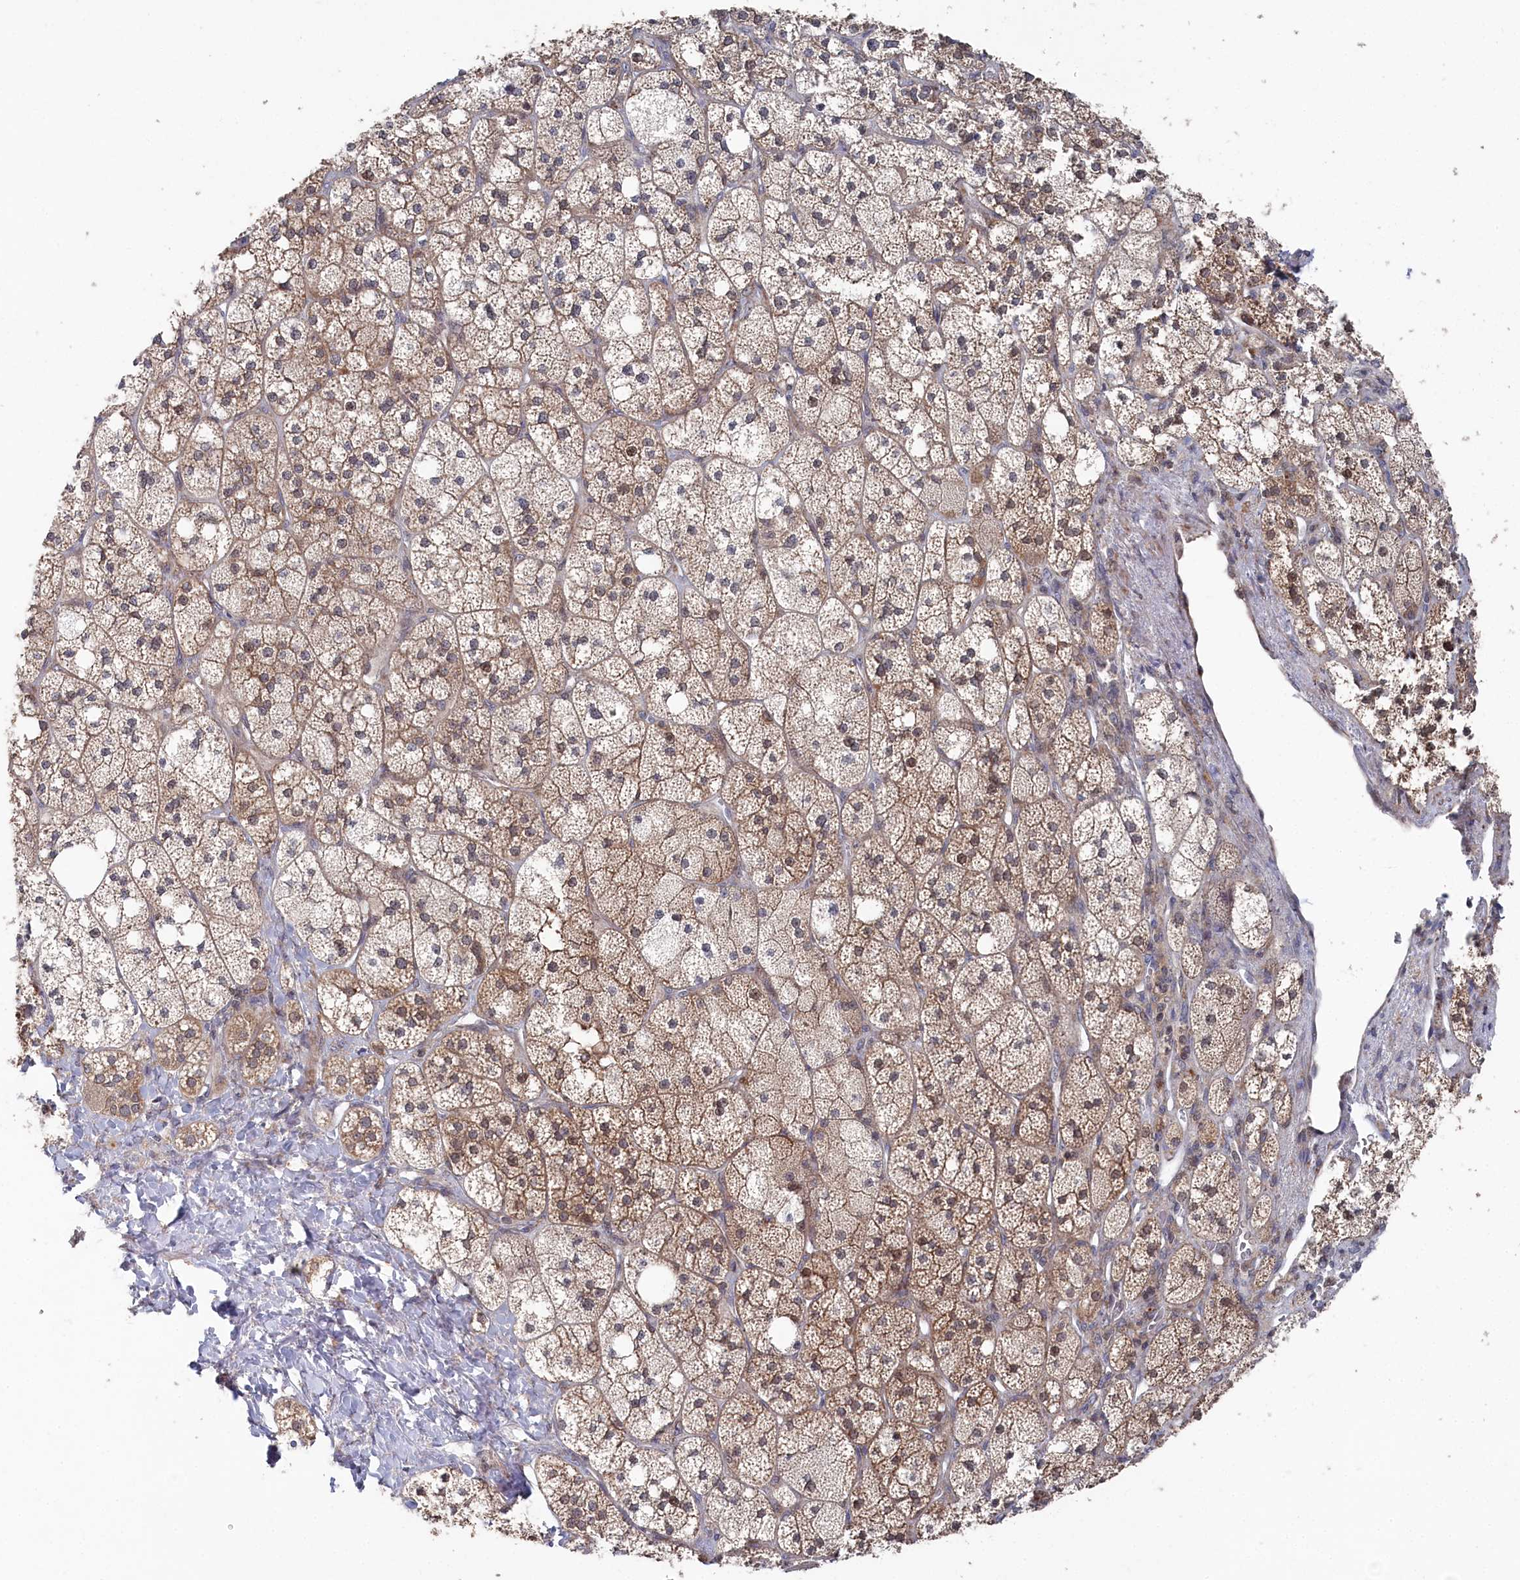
{"staining": {"intensity": "strong", "quantity": "25%-75%", "location": "cytoplasmic/membranous"}, "tissue": "adrenal gland", "cell_type": "Glandular cells", "image_type": "normal", "snomed": [{"axis": "morphology", "description": "Normal tissue, NOS"}, {"axis": "topography", "description": "Adrenal gland"}], "caption": "Immunohistochemistry (IHC) (DAB) staining of benign adrenal gland demonstrates strong cytoplasmic/membranous protein positivity in about 25%-75% of glandular cells.", "gene": "WAPL", "patient": {"sex": "male", "age": 61}}